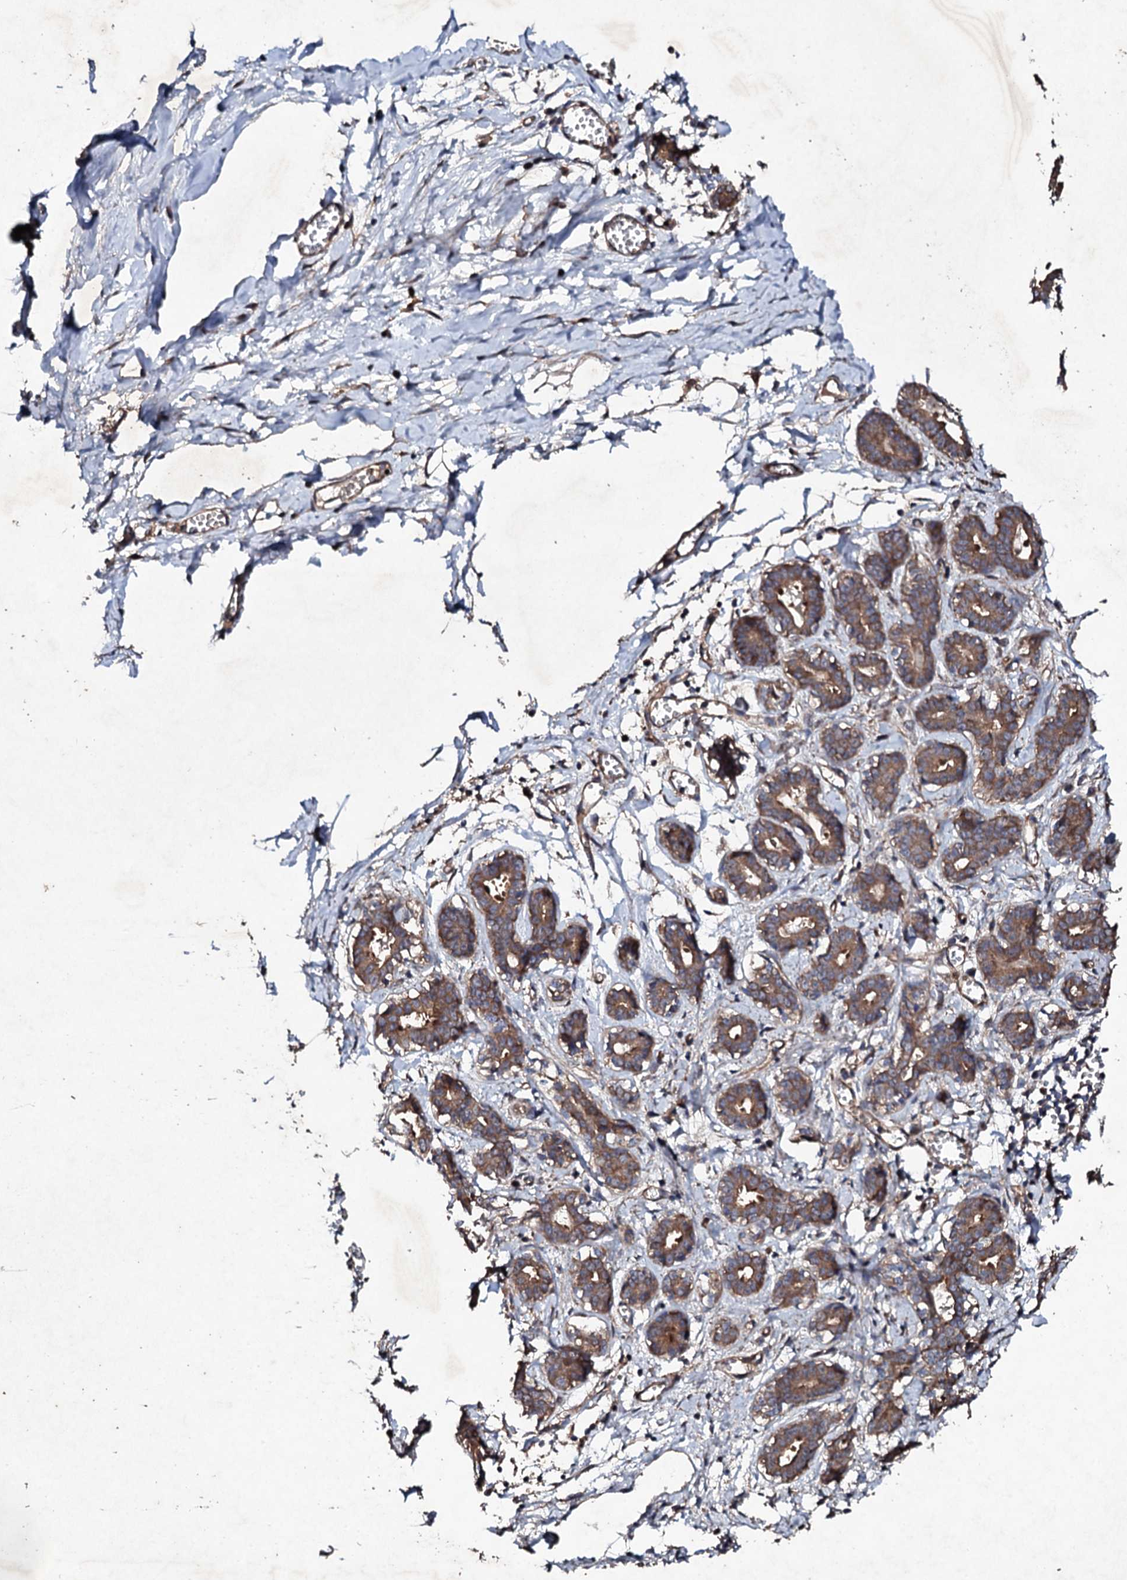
{"staining": {"intensity": "negative", "quantity": "none", "location": "none"}, "tissue": "breast", "cell_type": "Adipocytes", "image_type": "normal", "snomed": [{"axis": "morphology", "description": "Normal tissue, NOS"}, {"axis": "topography", "description": "Breast"}], "caption": "High power microscopy photomicrograph of an immunohistochemistry image of unremarkable breast, revealing no significant staining in adipocytes. (DAB (3,3'-diaminobenzidine) immunohistochemistry (IHC) with hematoxylin counter stain).", "gene": "MOCOS", "patient": {"sex": "female", "age": 27}}